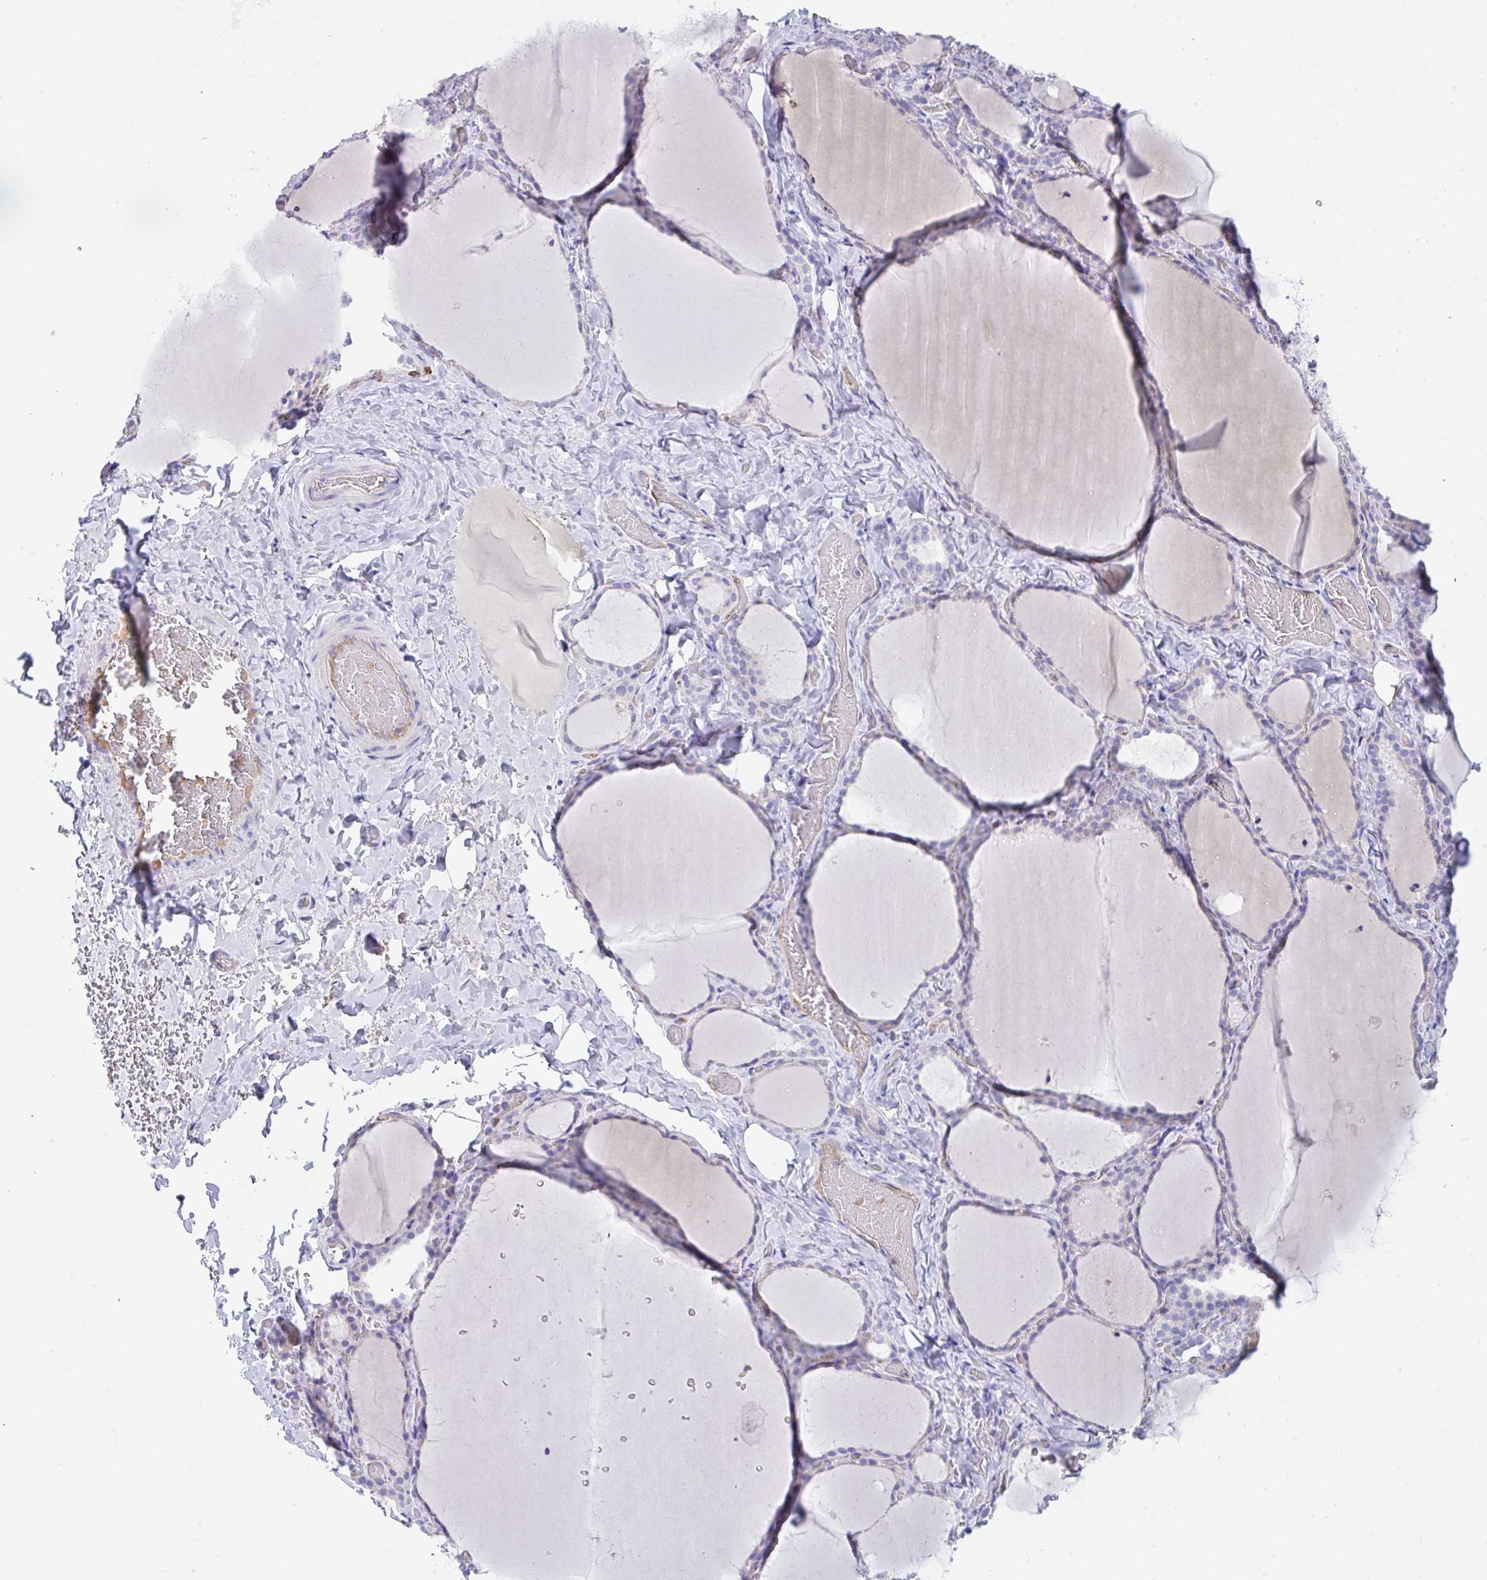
{"staining": {"intensity": "negative", "quantity": "none", "location": "none"}, "tissue": "thyroid gland", "cell_type": "Glandular cells", "image_type": "normal", "snomed": [{"axis": "morphology", "description": "Normal tissue, NOS"}, {"axis": "topography", "description": "Thyroid gland"}], "caption": "Immunohistochemical staining of unremarkable thyroid gland demonstrates no significant staining in glandular cells.", "gene": "CCSAP", "patient": {"sex": "female", "age": 22}}